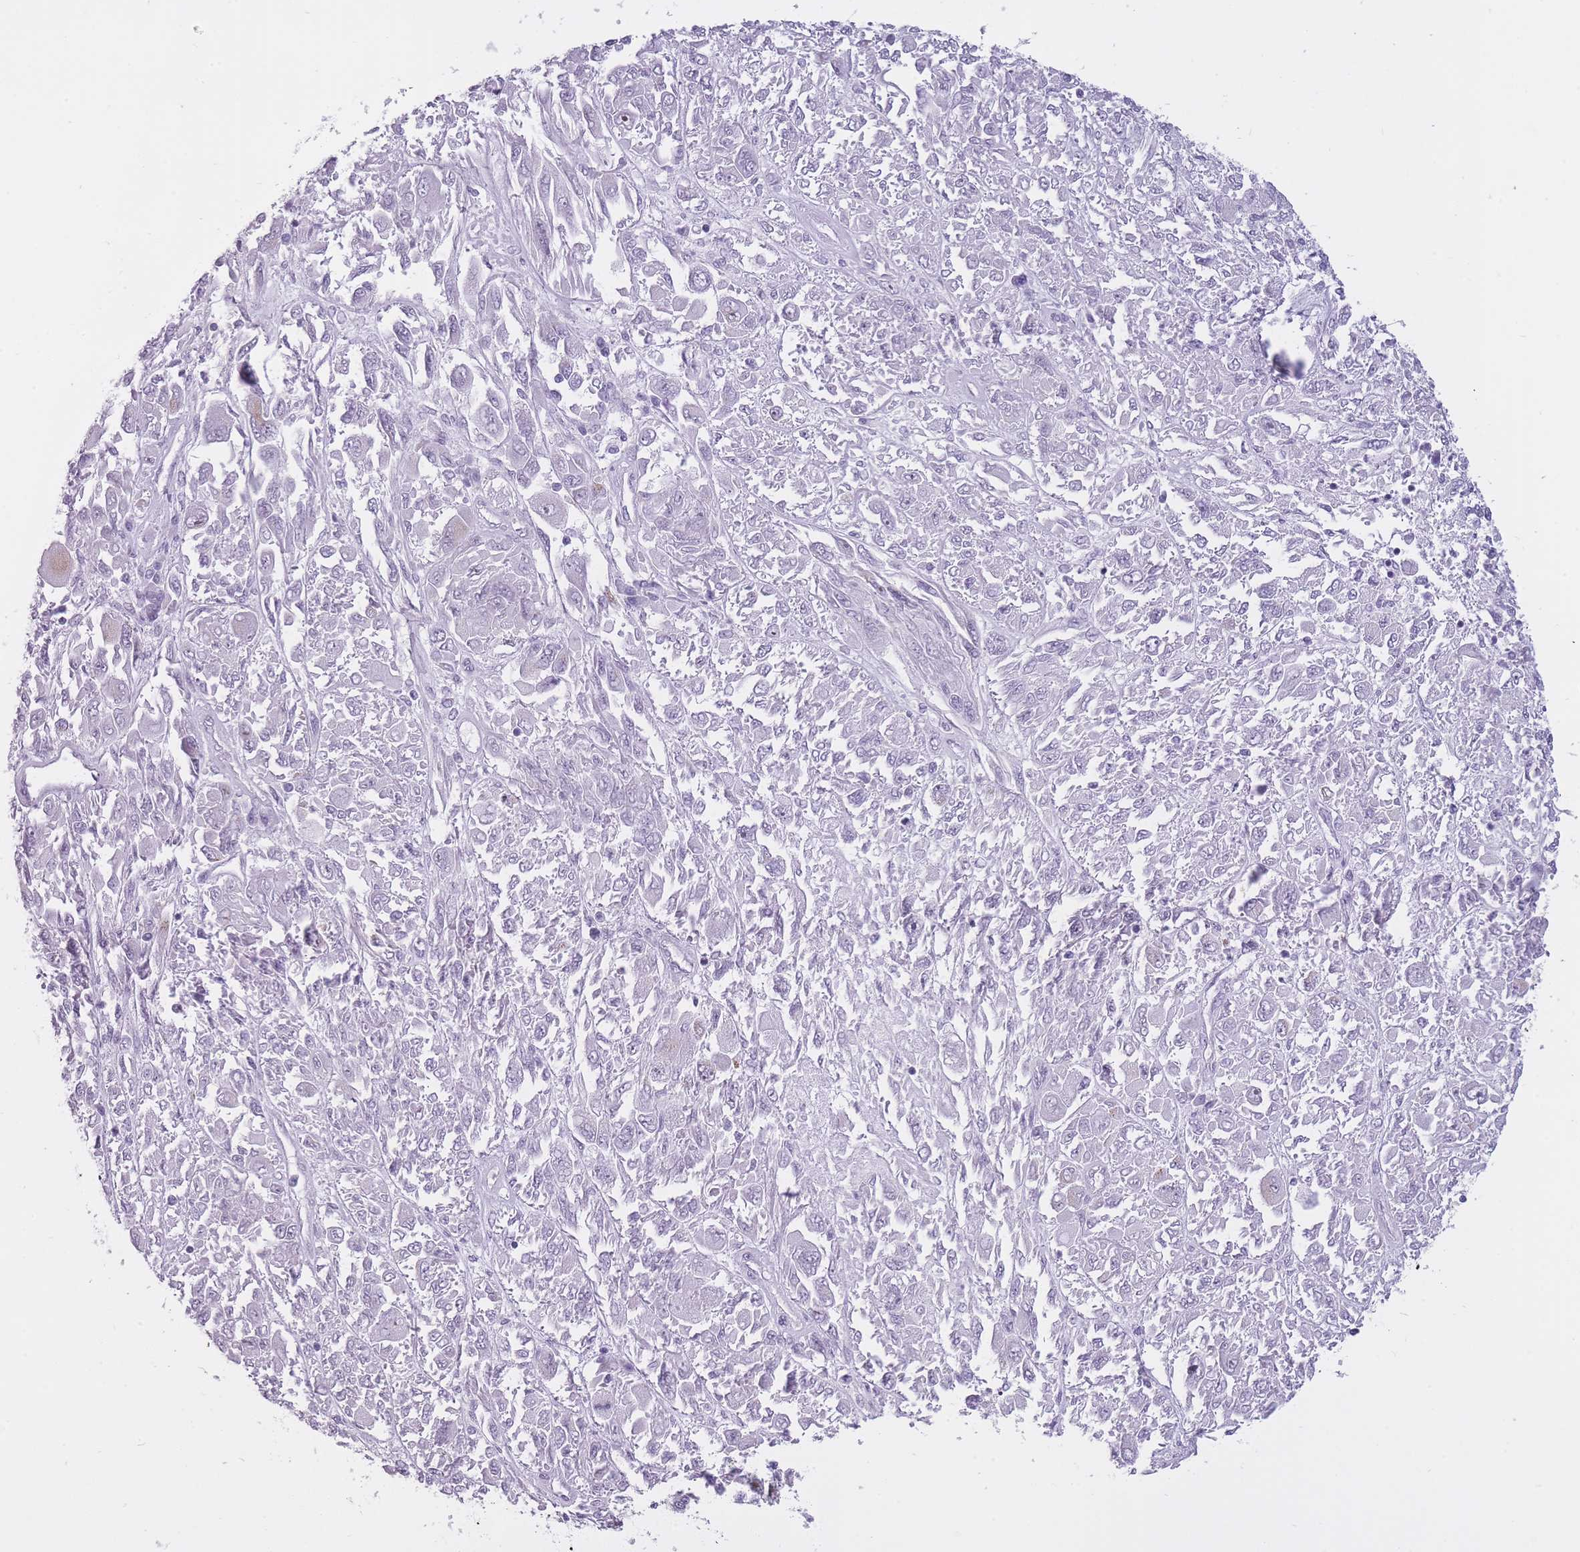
{"staining": {"intensity": "negative", "quantity": "none", "location": "none"}, "tissue": "melanoma", "cell_type": "Tumor cells", "image_type": "cancer", "snomed": [{"axis": "morphology", "description": "Malignant melanoma, NOS"}, {"axis": "topography", "description": "Skin"}], "caption": "Tumor cells are negative for brown protein staining in malignant melanoma. (Brightfield microscopy of DAB (3,3'-diaminobenzidine) immunohistochemistry (IHC) at high magnification).", "gene": "GOLGA6D", "patient": {"sex": "female", "age": 91}}